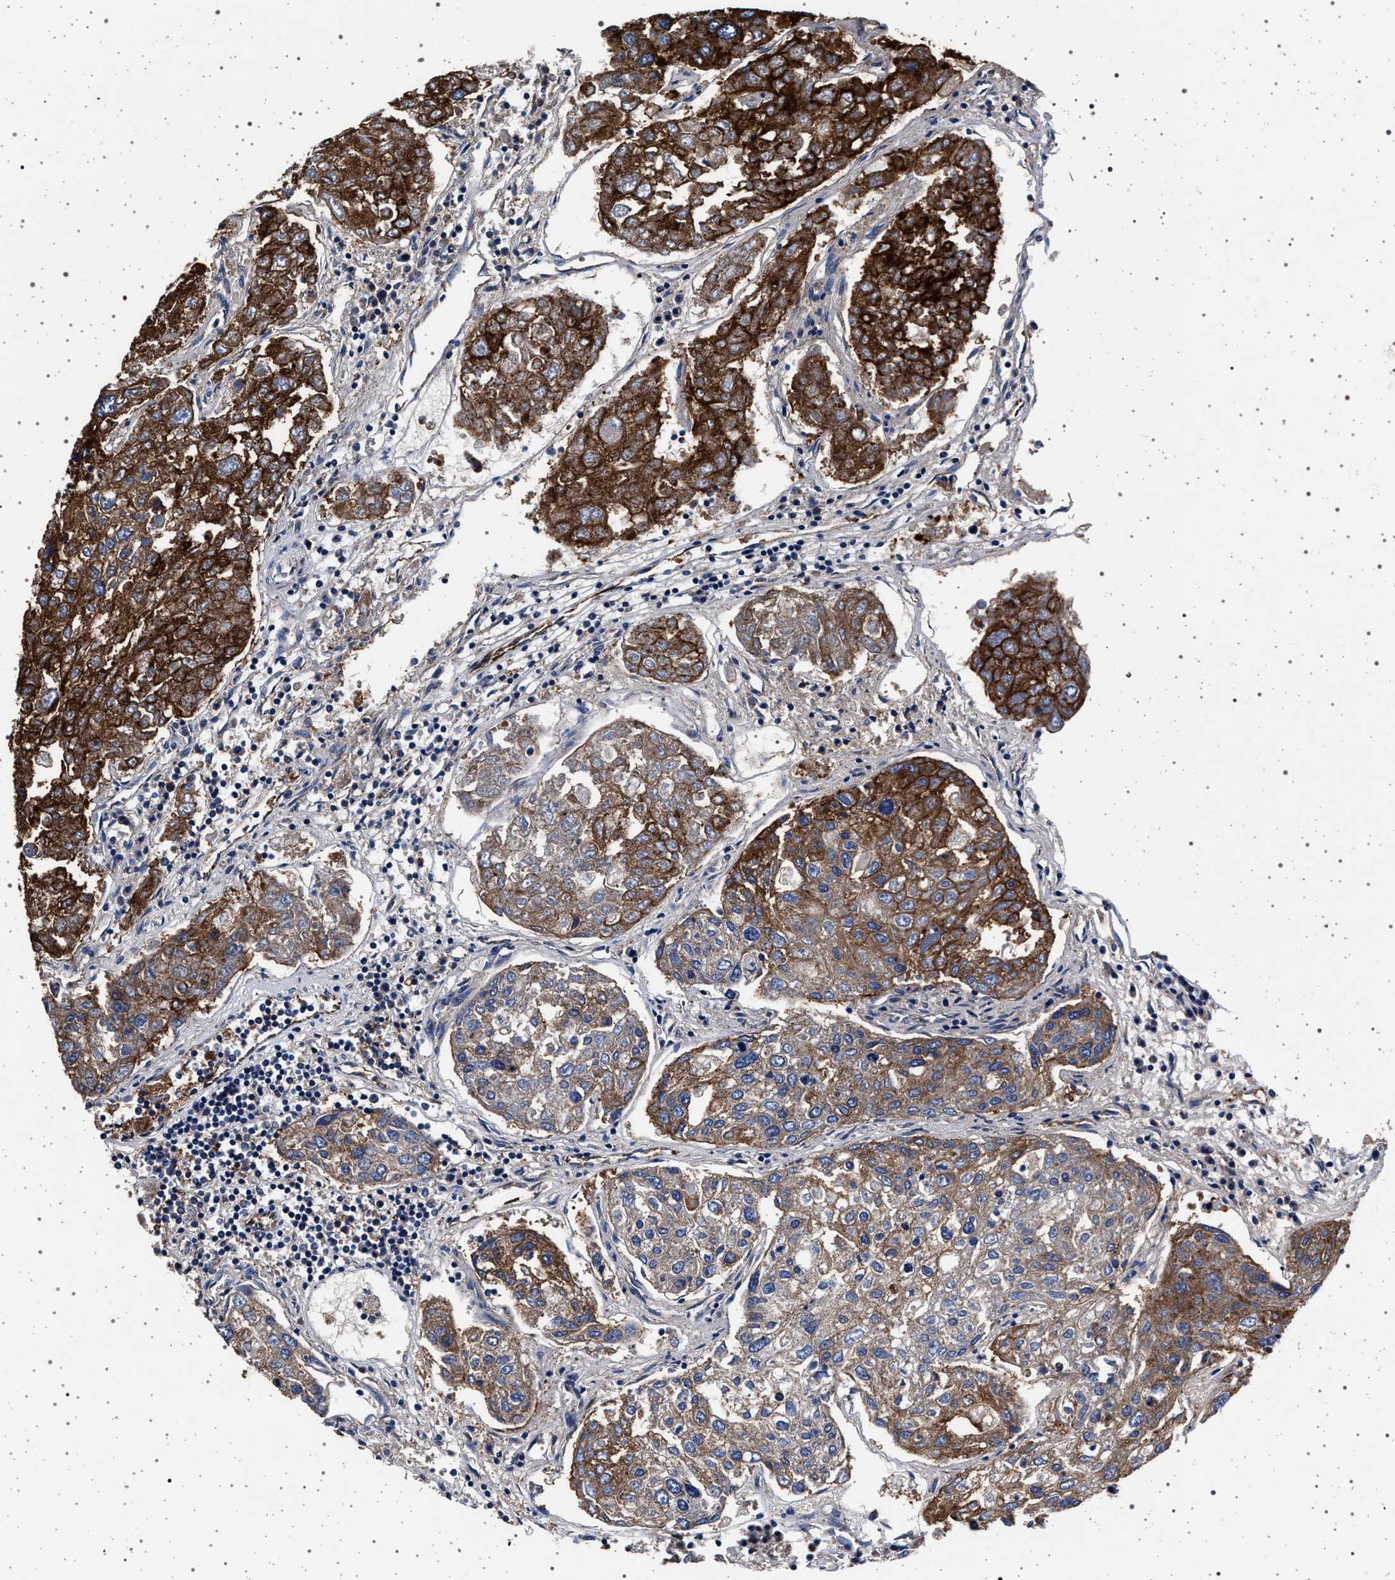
{"staining": {"intensity": "strong", "quantity": ">75%", "location": "cytoplasmic/membranous"}, "tissue": "urothelial cancer", "cell_type": "Tumor cells", "image_type": "cancer", "snomed": [{"axis": "morphology", "description": "Urothelial carcinoma, High grade"}, {"axis": "topography", "description": "Lymph node"}, {"axis": "topography", "description": "Urinary bladder"}], "caption": "The immunohistochemical stain labels strong cytoplasmic/membranous positivity in tumor cells of urothelial cancer tissue. (Brightfield microscopy of DAB IHC at high magnification).", "gene": "MAP3K2", "patient": {"sex": "male", "age": 51}}